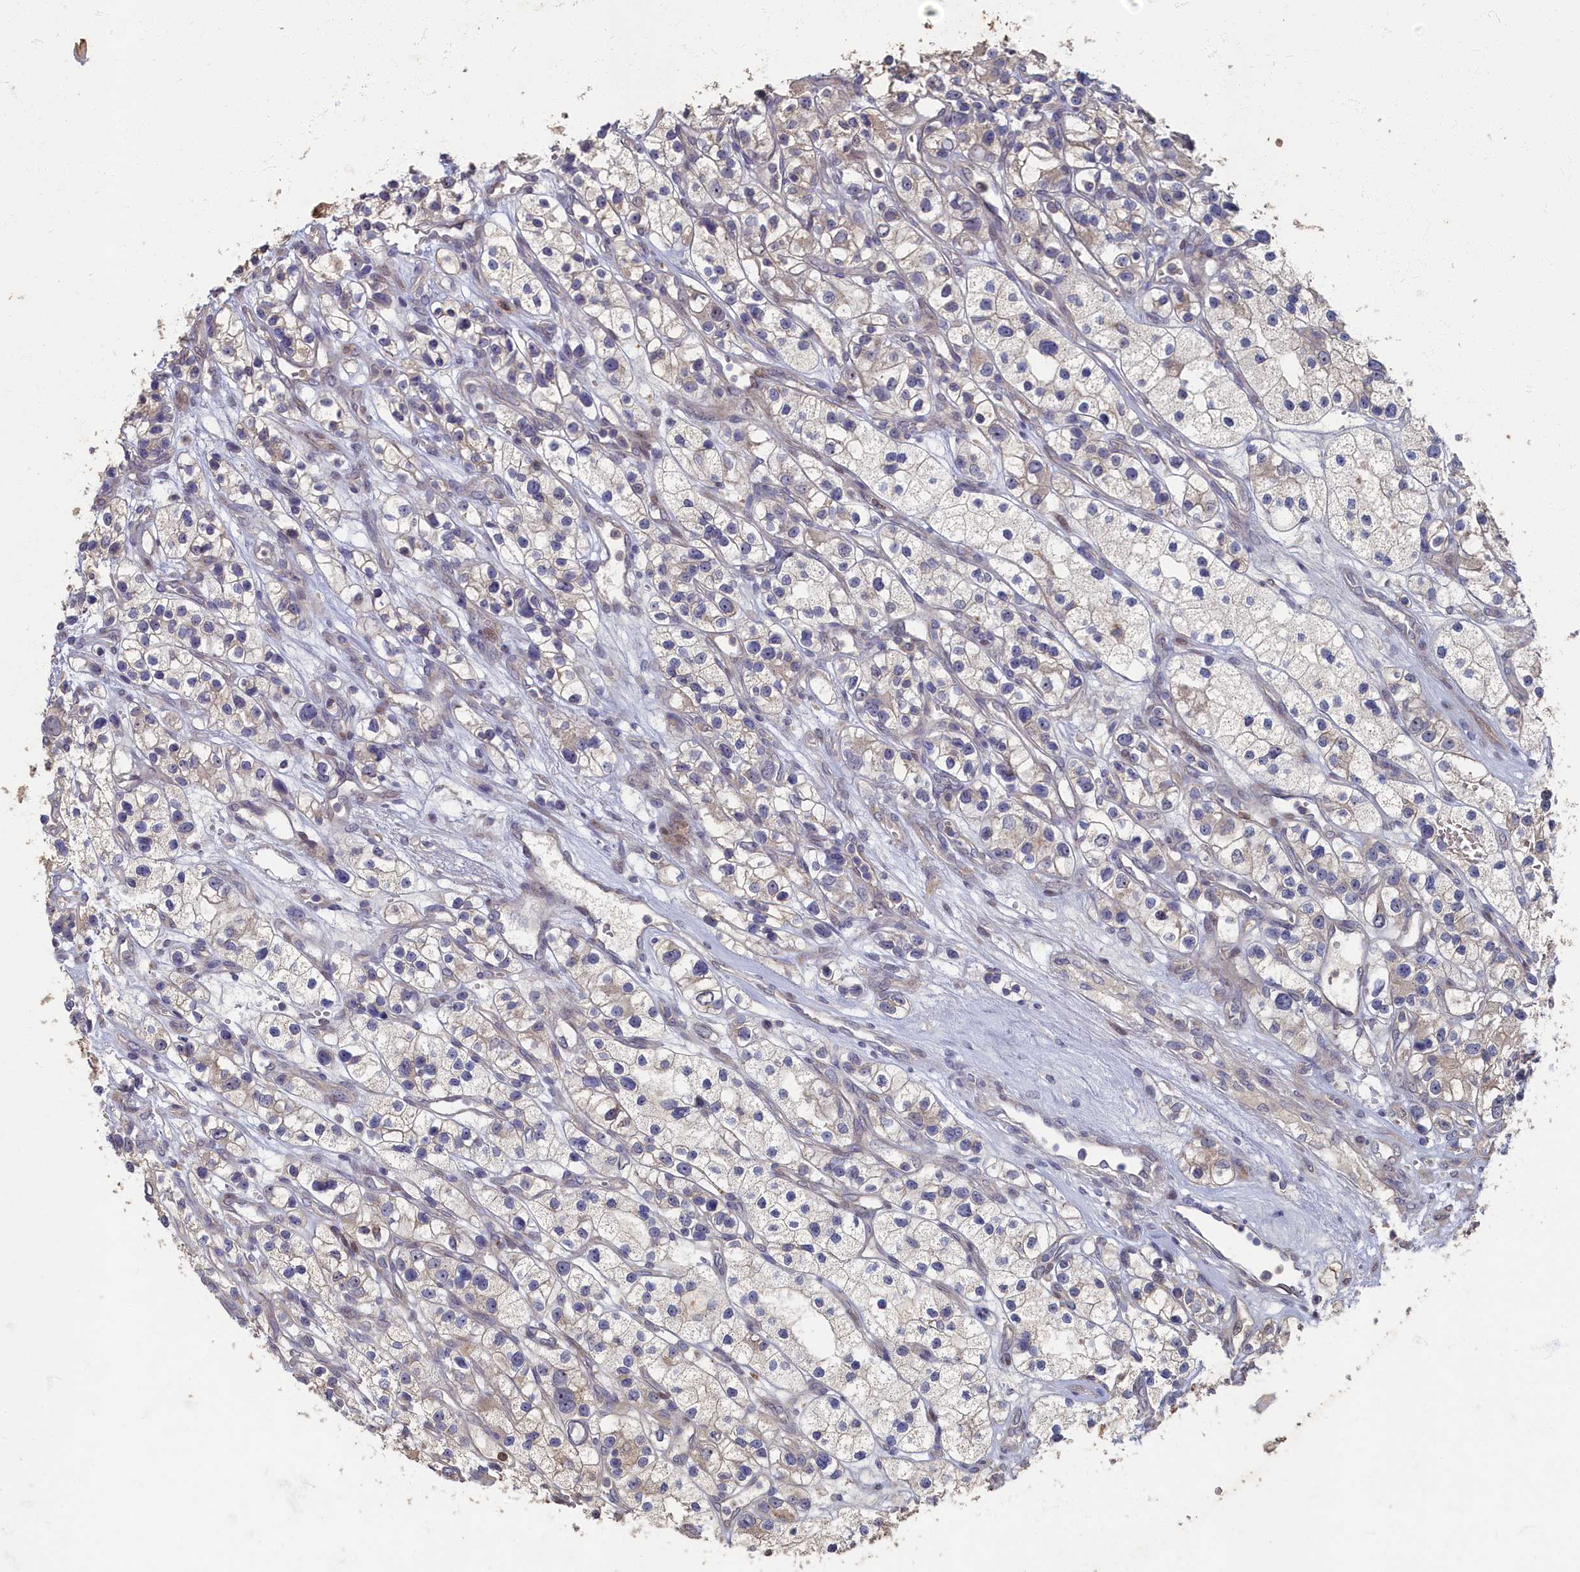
{"staining": {"intensity": "weak", "quantity": "<25%", "location": "cytoplasmic/membranous"}, "tissue": "renal cancer", "cell_type": "Tumor cells", "image_type": "cancer", "snomed": [{"axis": "morphology", "description": "Adenocarcinoma, NOS"}, {"axis": "topography", "description": "Kidney"}], "caption": "The histopathology image demonstrates no significant staining in tumor cells of renal cancer (adenocarcinoma).", "gene": "HUNK", "patient": {"sex": "female", "age": 57}}